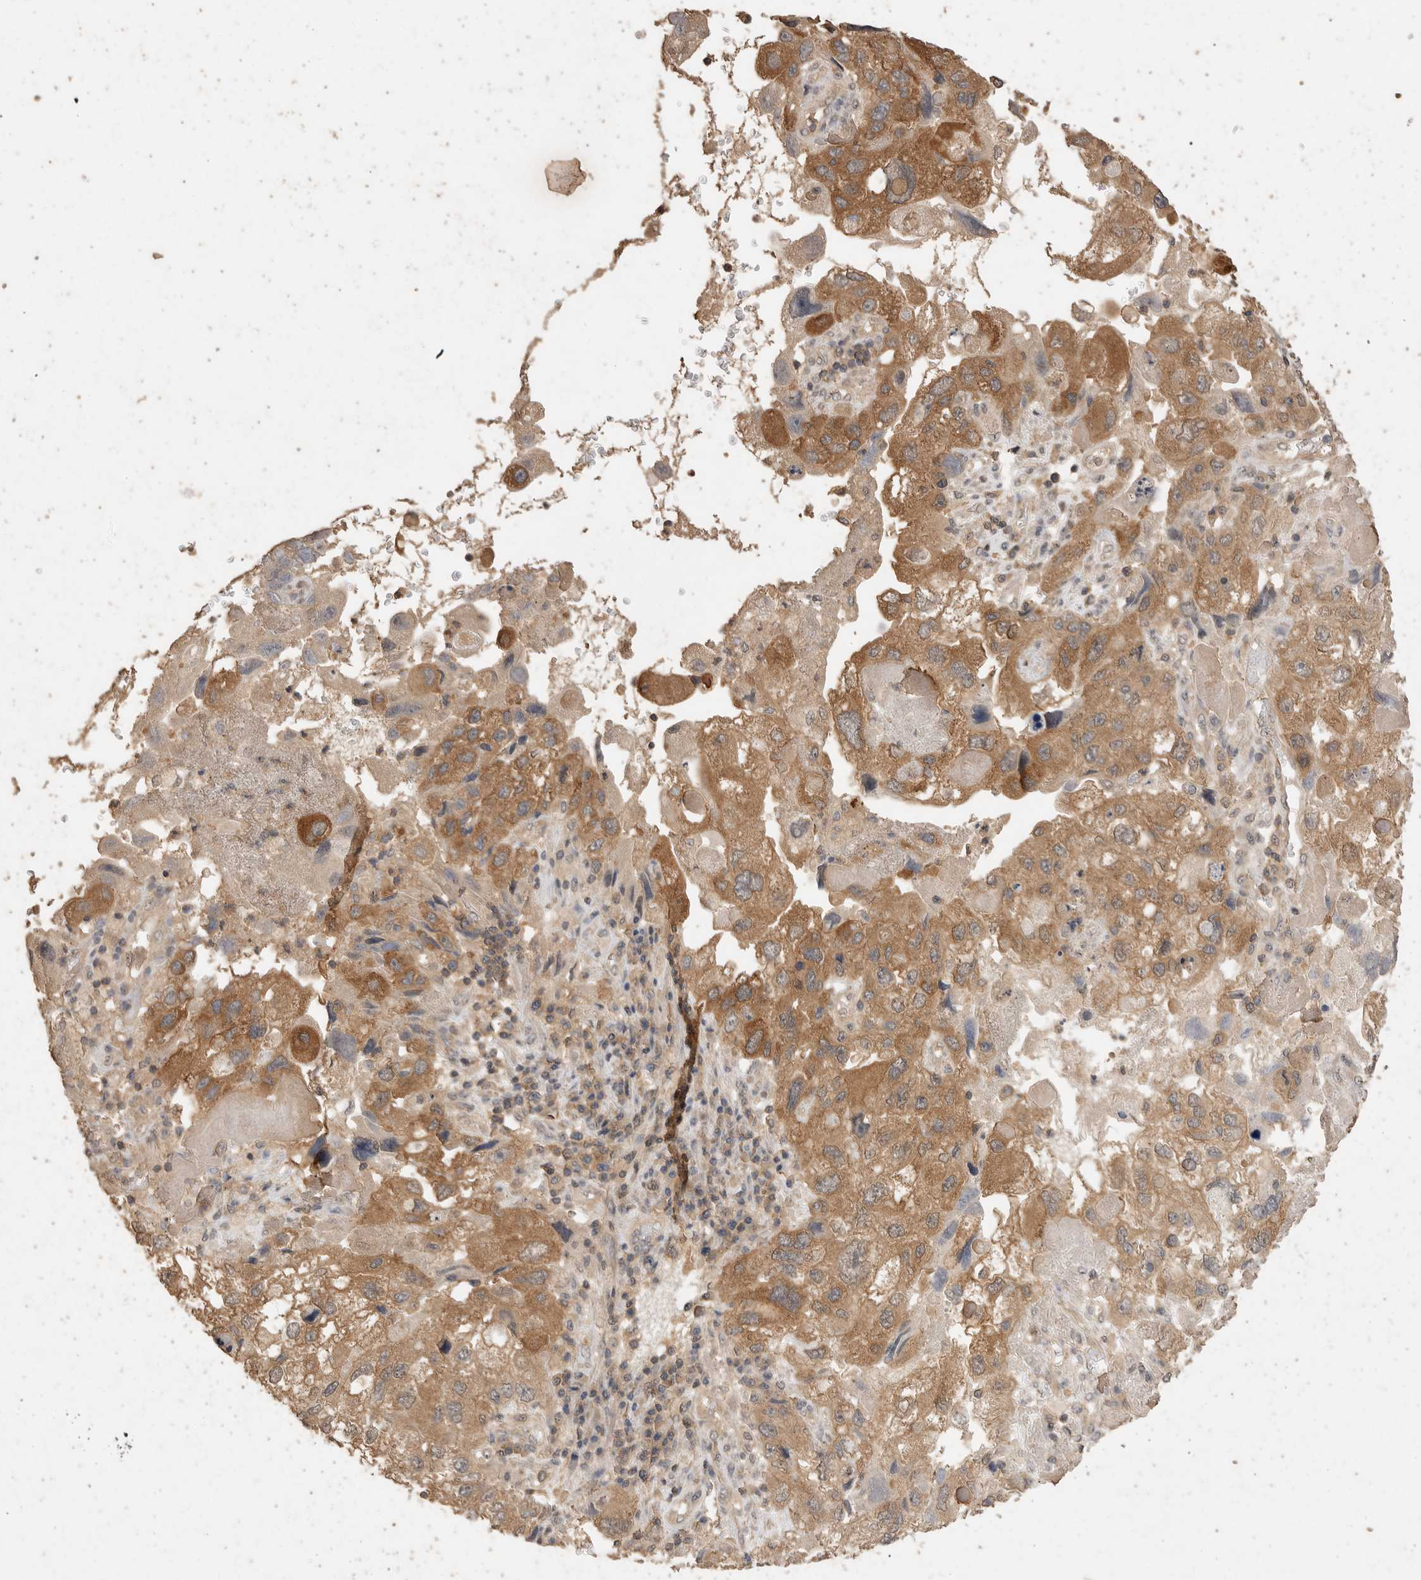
{"staining": {"intensity": "moderate", "quantity": ">75%", "location": "cytoplasmic/membranous,nuclear"}, "tissue": "endometrial cancer", "cell_type": "Tumor cells", "image_type": "cancer", "snomed": [{"axis": "morphology", "description": "Adenocarcinoma, NOS"}, {"axis": "topography", "description": "Endometrium"}], "caption": "Immunohistochemistry micrograph of neoplastic tissue: endometrial cancer stained using immunohistochemistry (IHC) demonstrates medium levels of moderate protein expression localized specifically in the cytoplasmic/membranous and nuclear of tumor cells, appearing as a cytoplasmic/membranous and nuclear brown color.", "gene": "MAP2K1", "patient": {"sex": "female", "age": 49}}